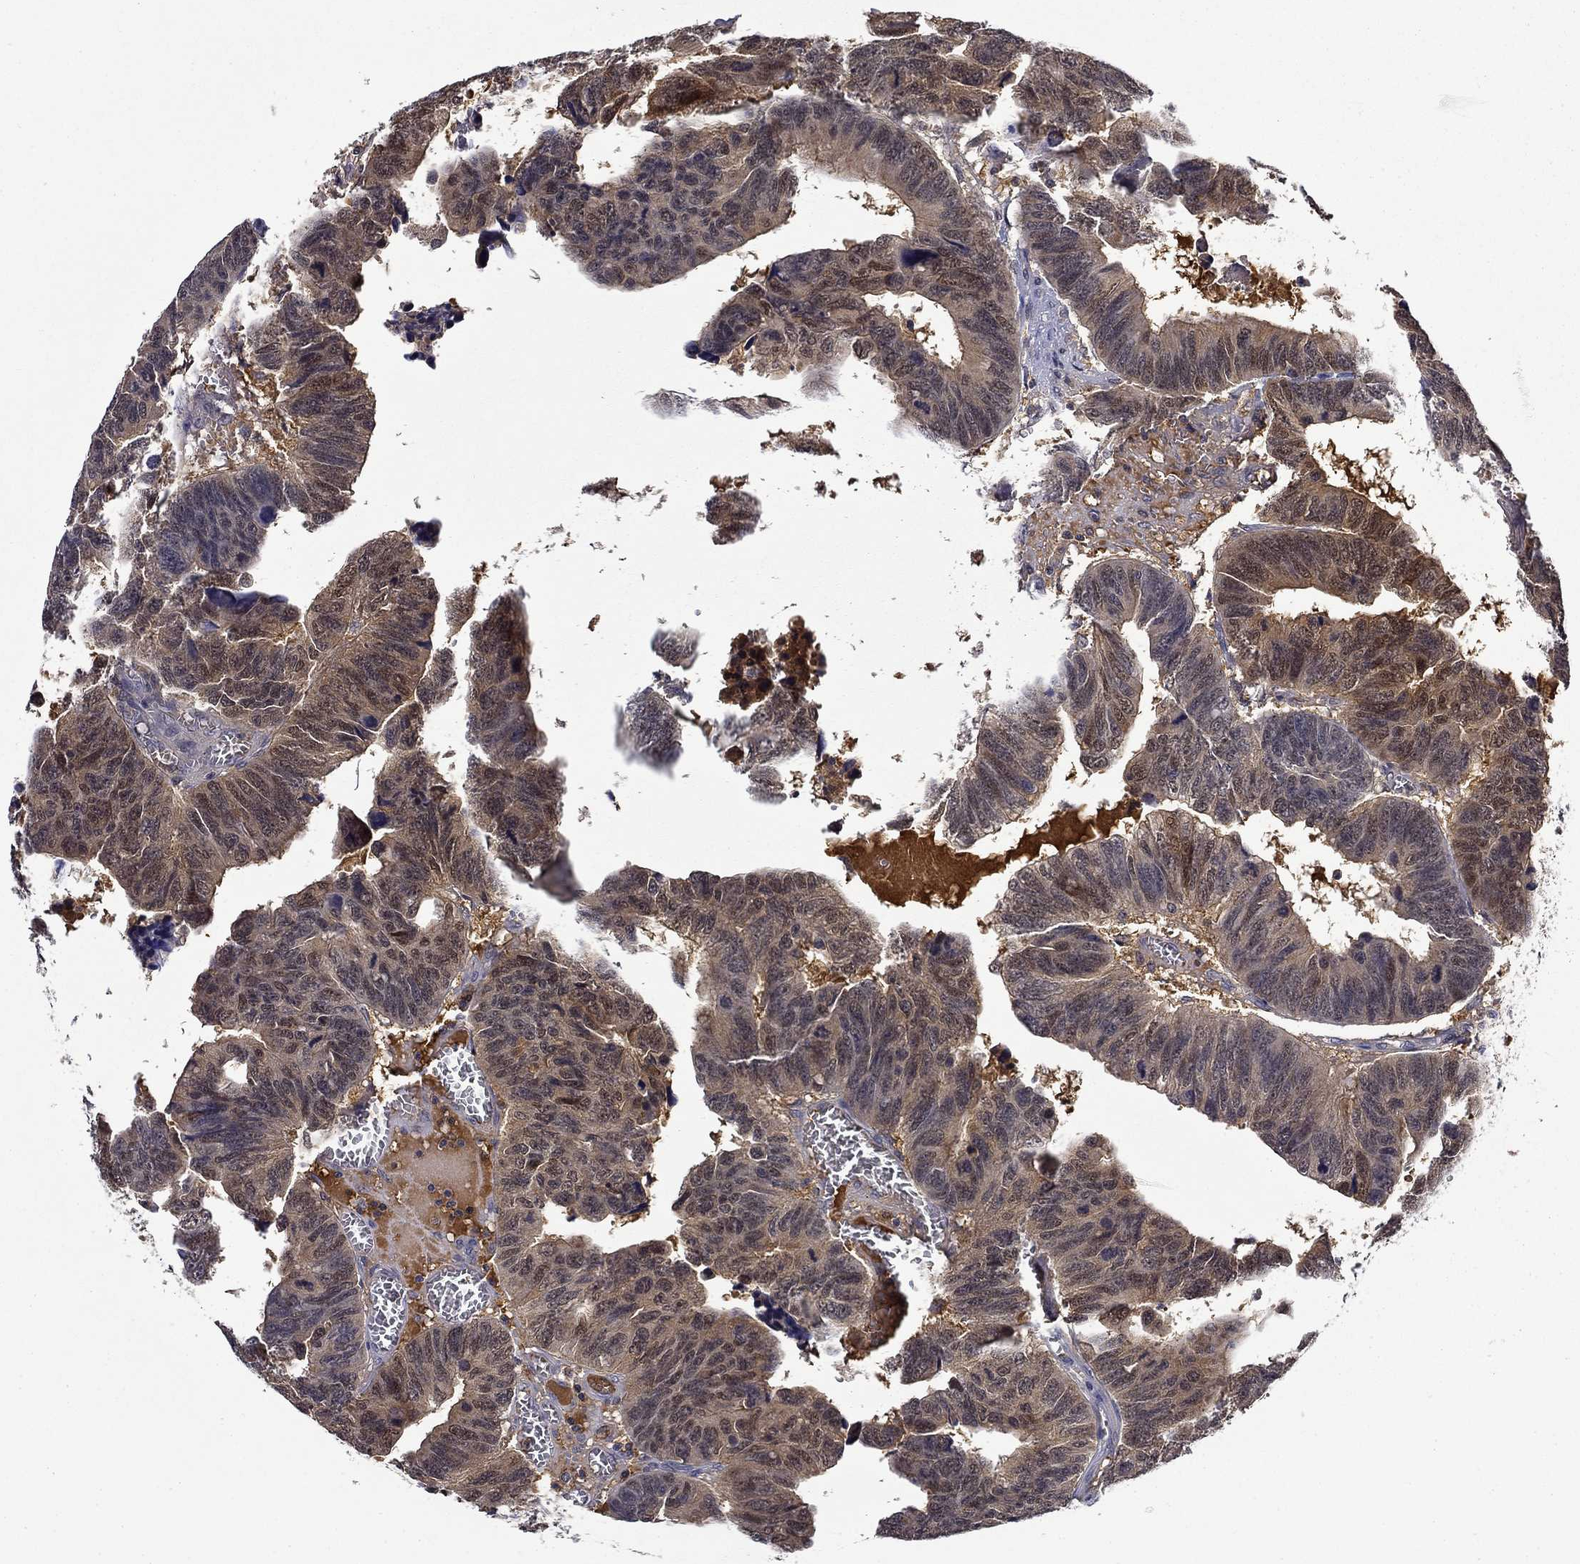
{"staining": {"intensity": "weak", "quantity": "25%-75%", "location": "cytoplasmic/membranous"}, "tissue": "colorectal cancer", "cell_type": "Tumor cells", "image_type": "cancer", "snomed": [{"axis": "morphology", "description": "Adenocarcinoma, NOS"}, {"axis": "topography", "description": "Appendix"}, {"axis": "topography", "description": "Colon"}, {"axis": "topography", "description": "Cecum"}, {"axis": "topography", "description": "Colon asc"}], "caption": "Colorectal cancer stained with a protein marker shows weak staining in tumor cells.", "gene": "DDTL", "patient": {"sex": "female", "age": 85}}